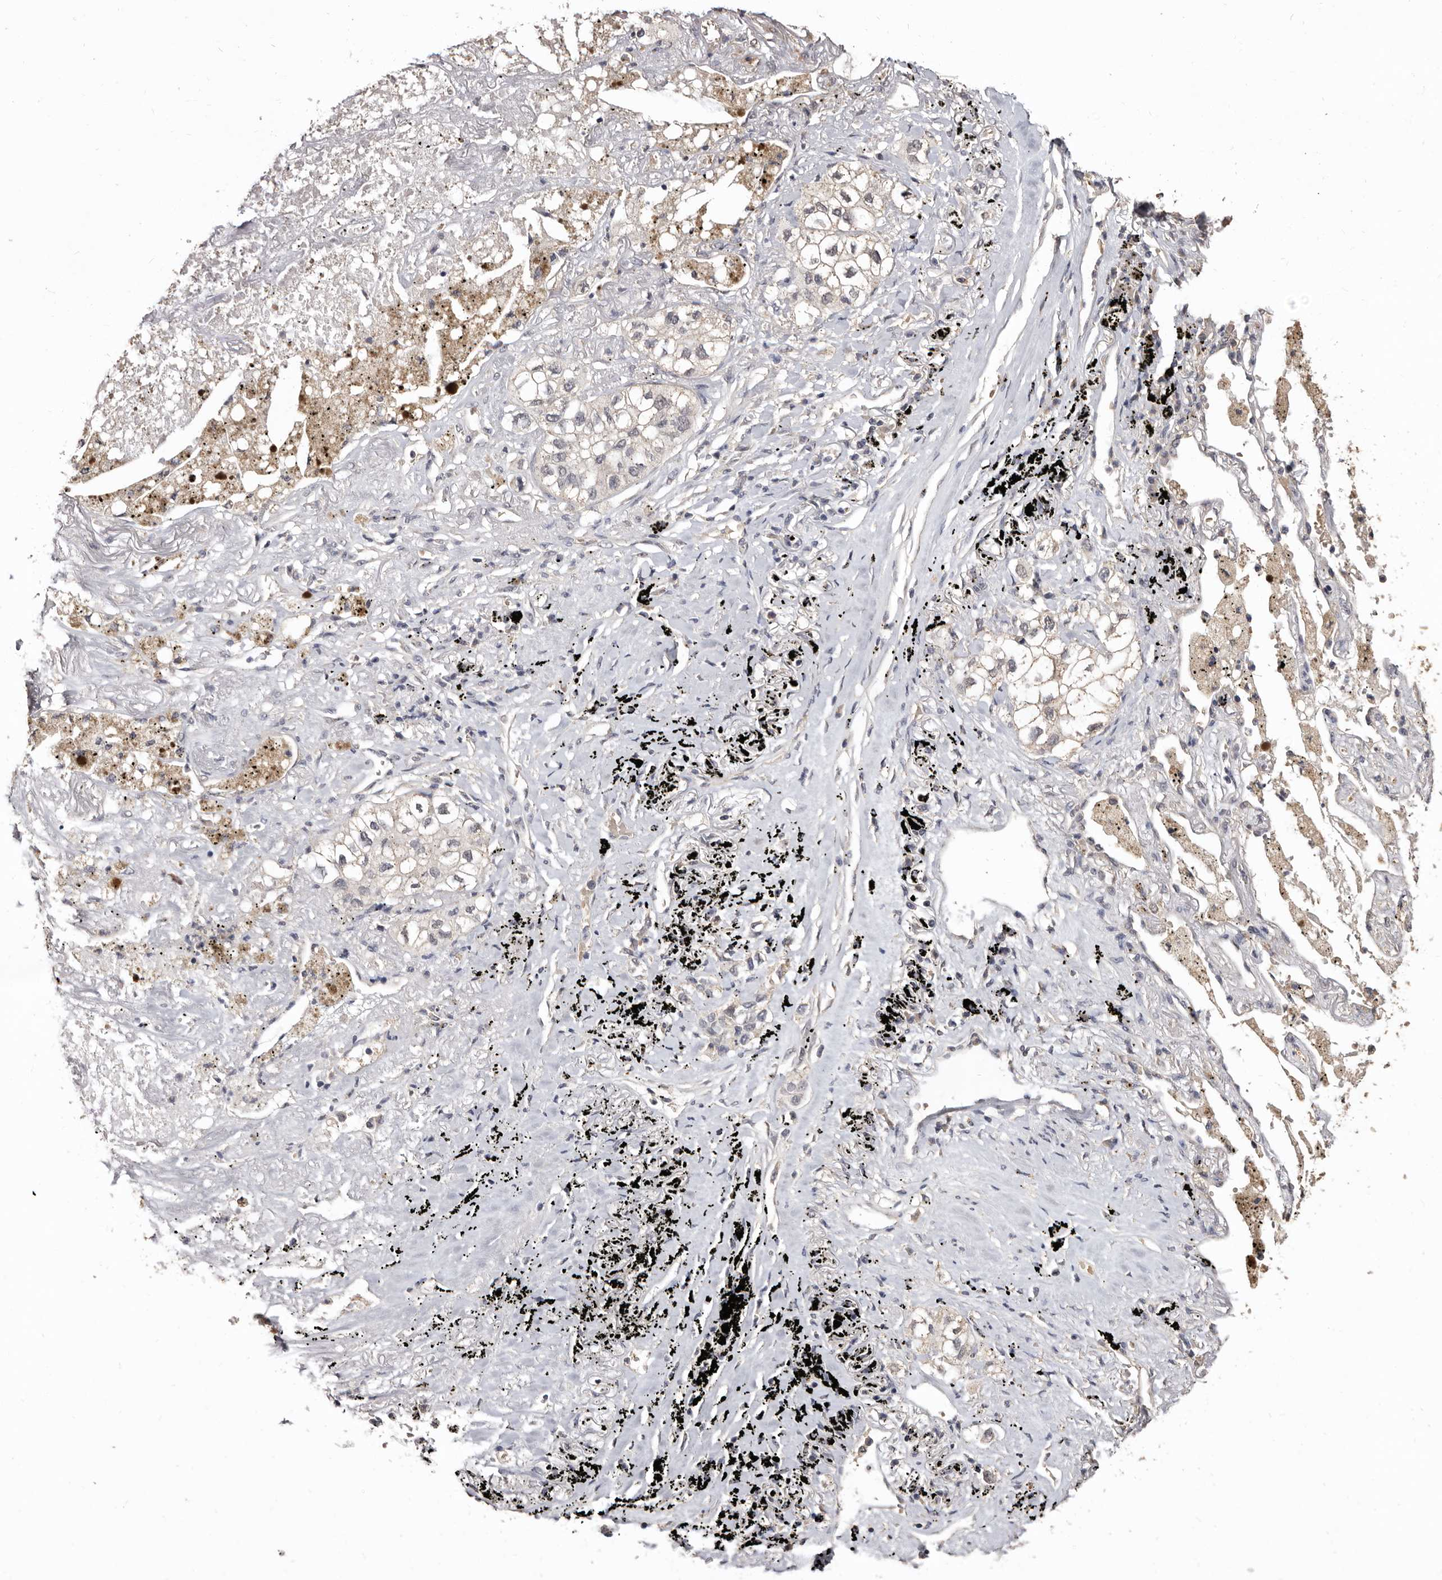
{"staining": {"intensity": "negative", "quantity": "none", "location": "none"}, "tissue": "lung cancer", "cell_type": "Tumor cells", "image_type": "cancer", "snomed": [{"axis": "morphology", "description": "Adenocarcinoma, NOS"}, {"axis": "topography", "description": "Lung"}], "caption": "The IHC micrograph has no significant positivity in tumor cells of lung cancer tissue.", "gene": "INAVA", "patient": {"sex": "male", "age": 63}}